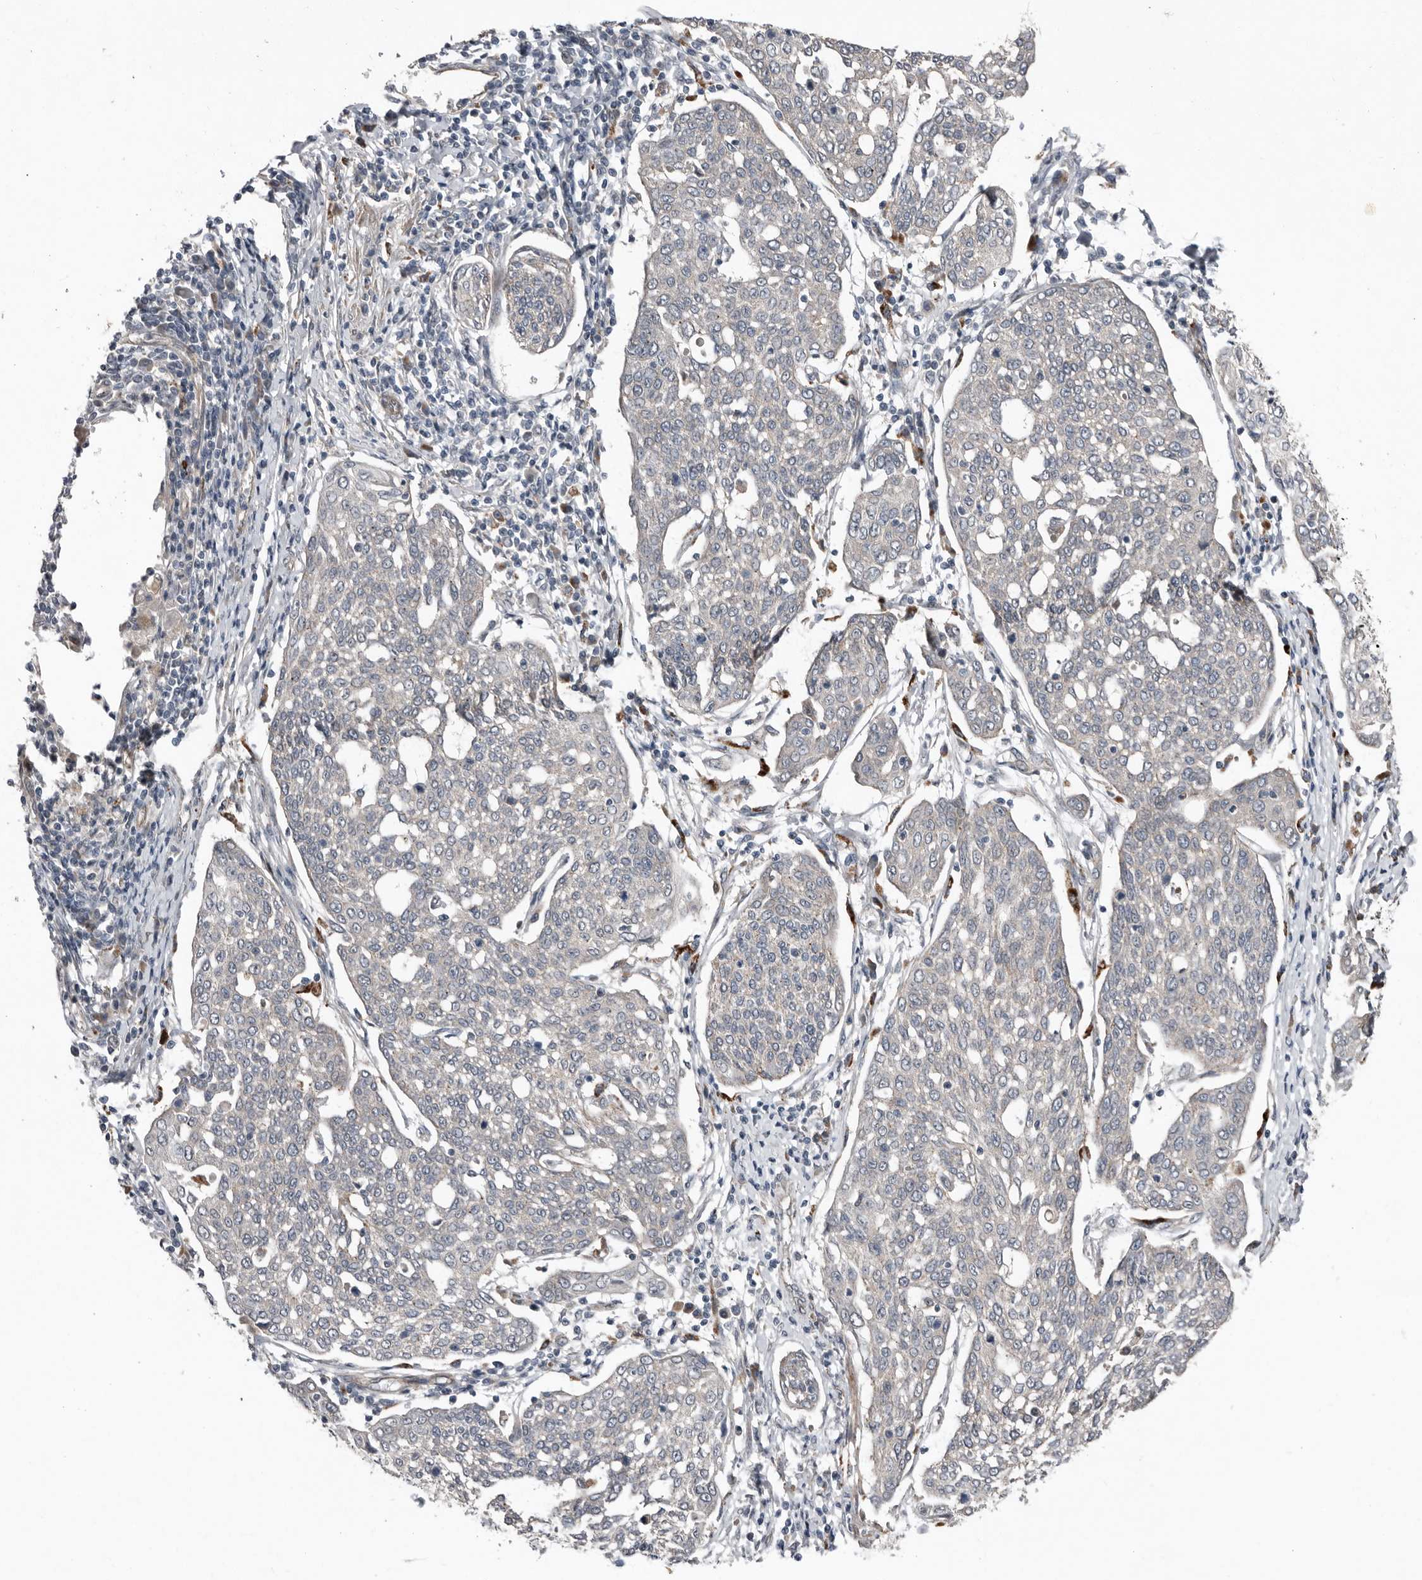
{"staining": {"intensity": "negative", "quantity": "none", "location": "none"}, "tissue": "cervical cancer", "cell_type": "Tumor cells", "image_type": "cancer", "snomed": [{"axis": "morphology", "description": "Squamous cell carcinoma, NOS"}, {"axis": "topography", "description": "Cervix"}], "caption": "The image exhibits no significant positivity in tumor cells of cervical cancer (squamous cell carcinoma).", "gene": "RANBP17", "patient": {"sex": "female", "age": 34}}